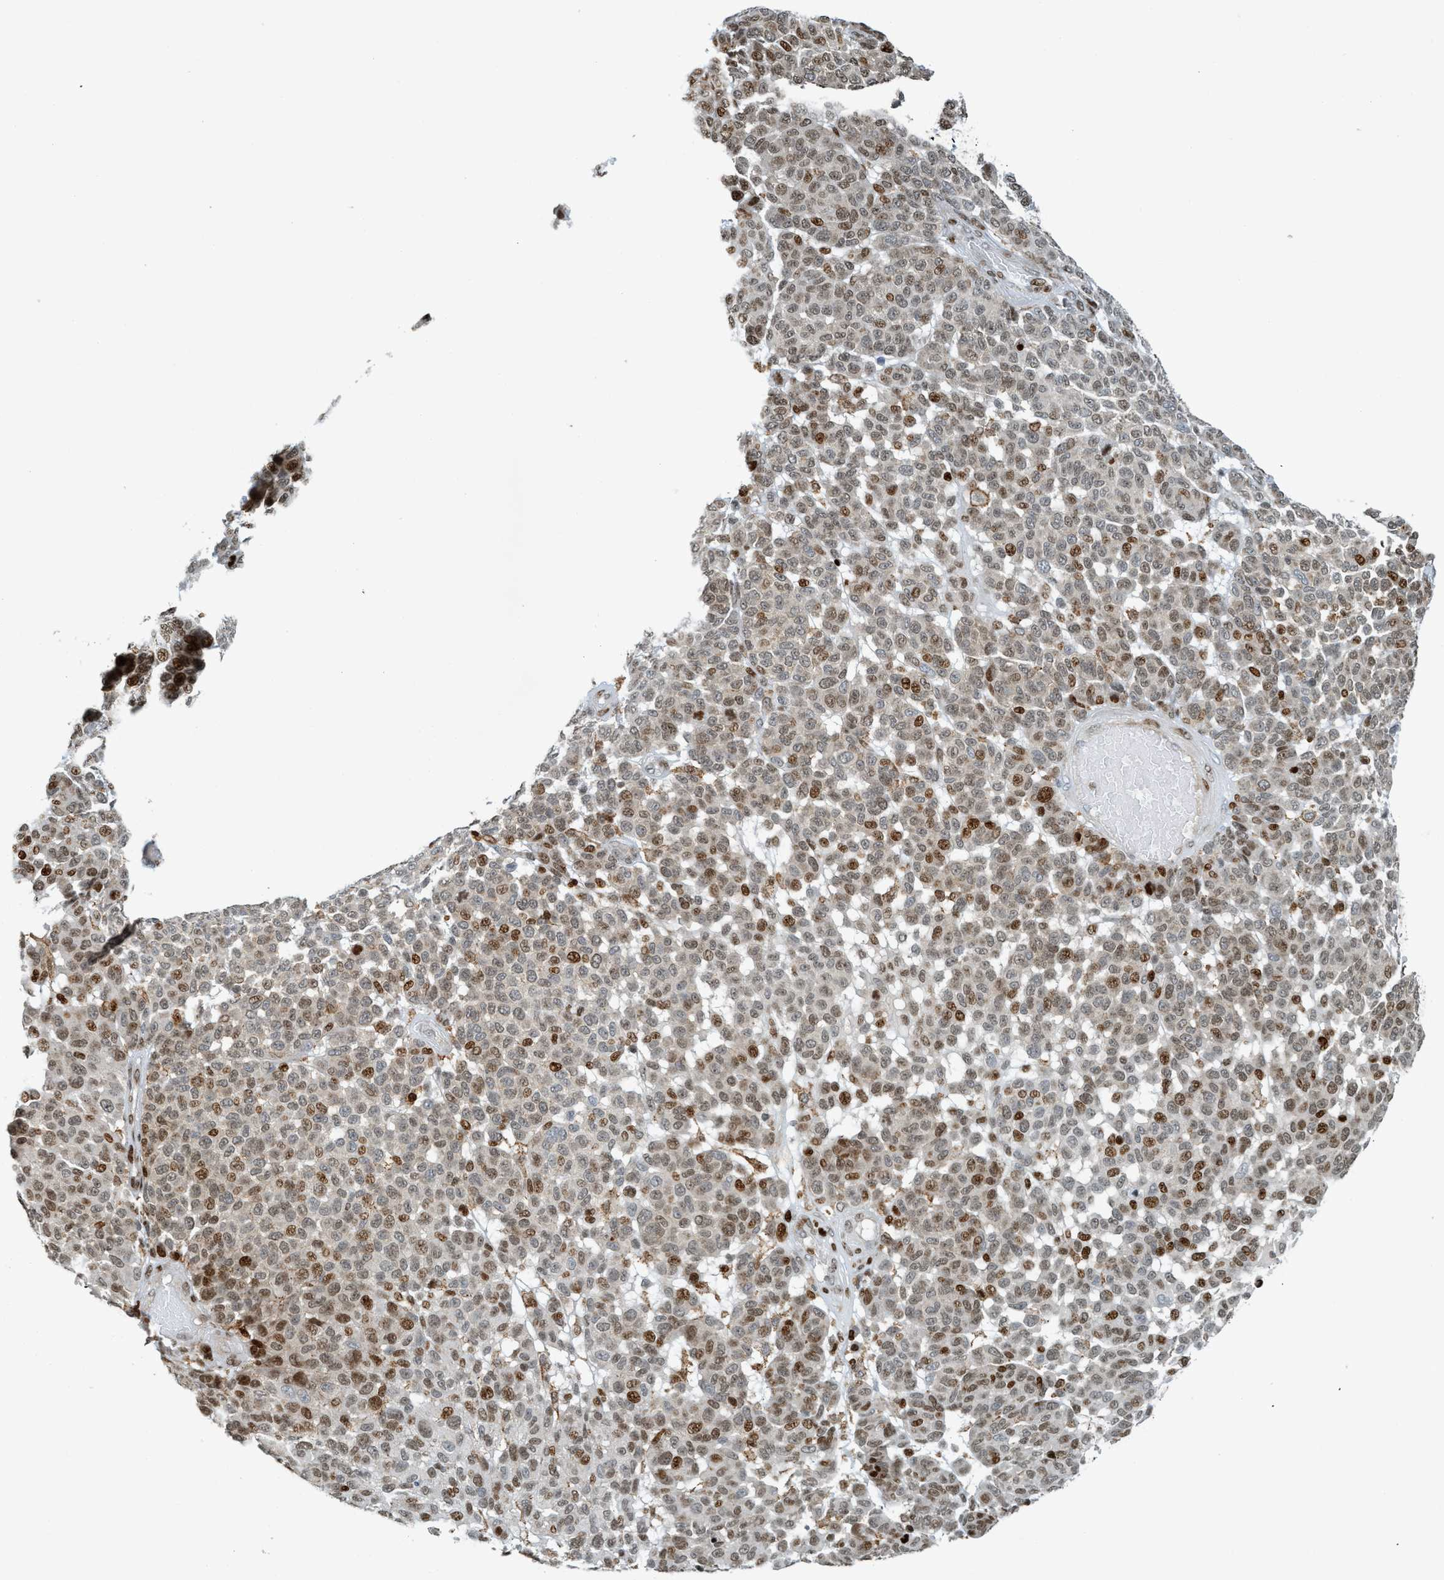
{"staining": {"intensity": "moderate", "quantity": "25%-75%", "location": "nuclear"}, "tissue": "melanoma", "cell_type": "Tumor cells", "image_type": "cancer", "snomed": [{"axis": "morphology", "description": "Malignant melanoma, NOS"}, {"axis": "topography", "description": "Skin"}], "caption": "This is an image of IHC staining of melanoma, which shows moderate expression in the nuclear of tumor cells.", "gene": "SH3D19", "patient": {"sex": "male", "age": 59}}